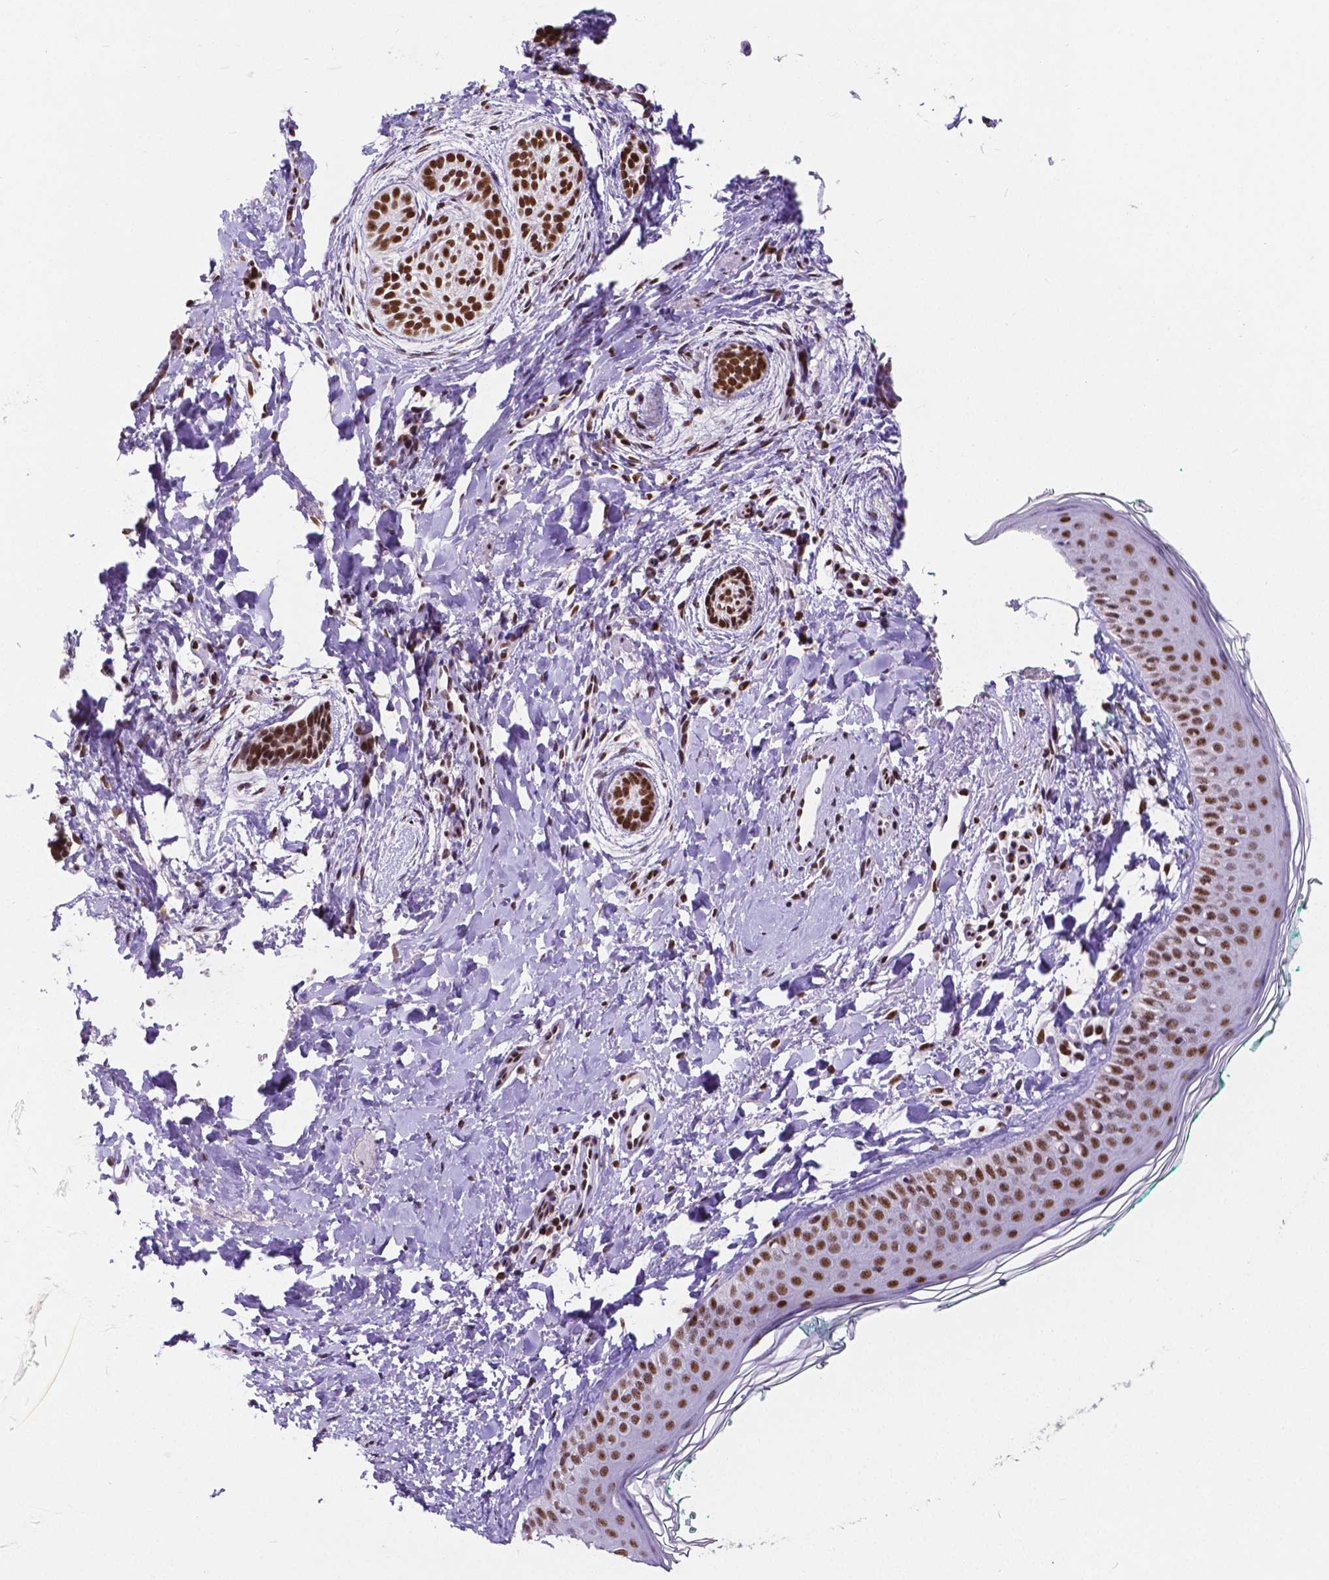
{"staining": {"intensity": "strong", "quantity": ">75%", "location": "nuclear"}, "tissue": "skin cancer", "cell_type": "Tumor cells", "image_type": "cancer", "snomed": [{"axis": "morphology", "description": "Basal cell carcinoma"}, {"axis": "topography", "description": "Skin"}], "caption": "Protein staining reveals strong nuclear expression in about >75% of tumor cells in basal cell carcinoma (skin). Nuclei are stained in blue.", "gene": "ATRX", "patient": {"sex": "male", "age": 63}}